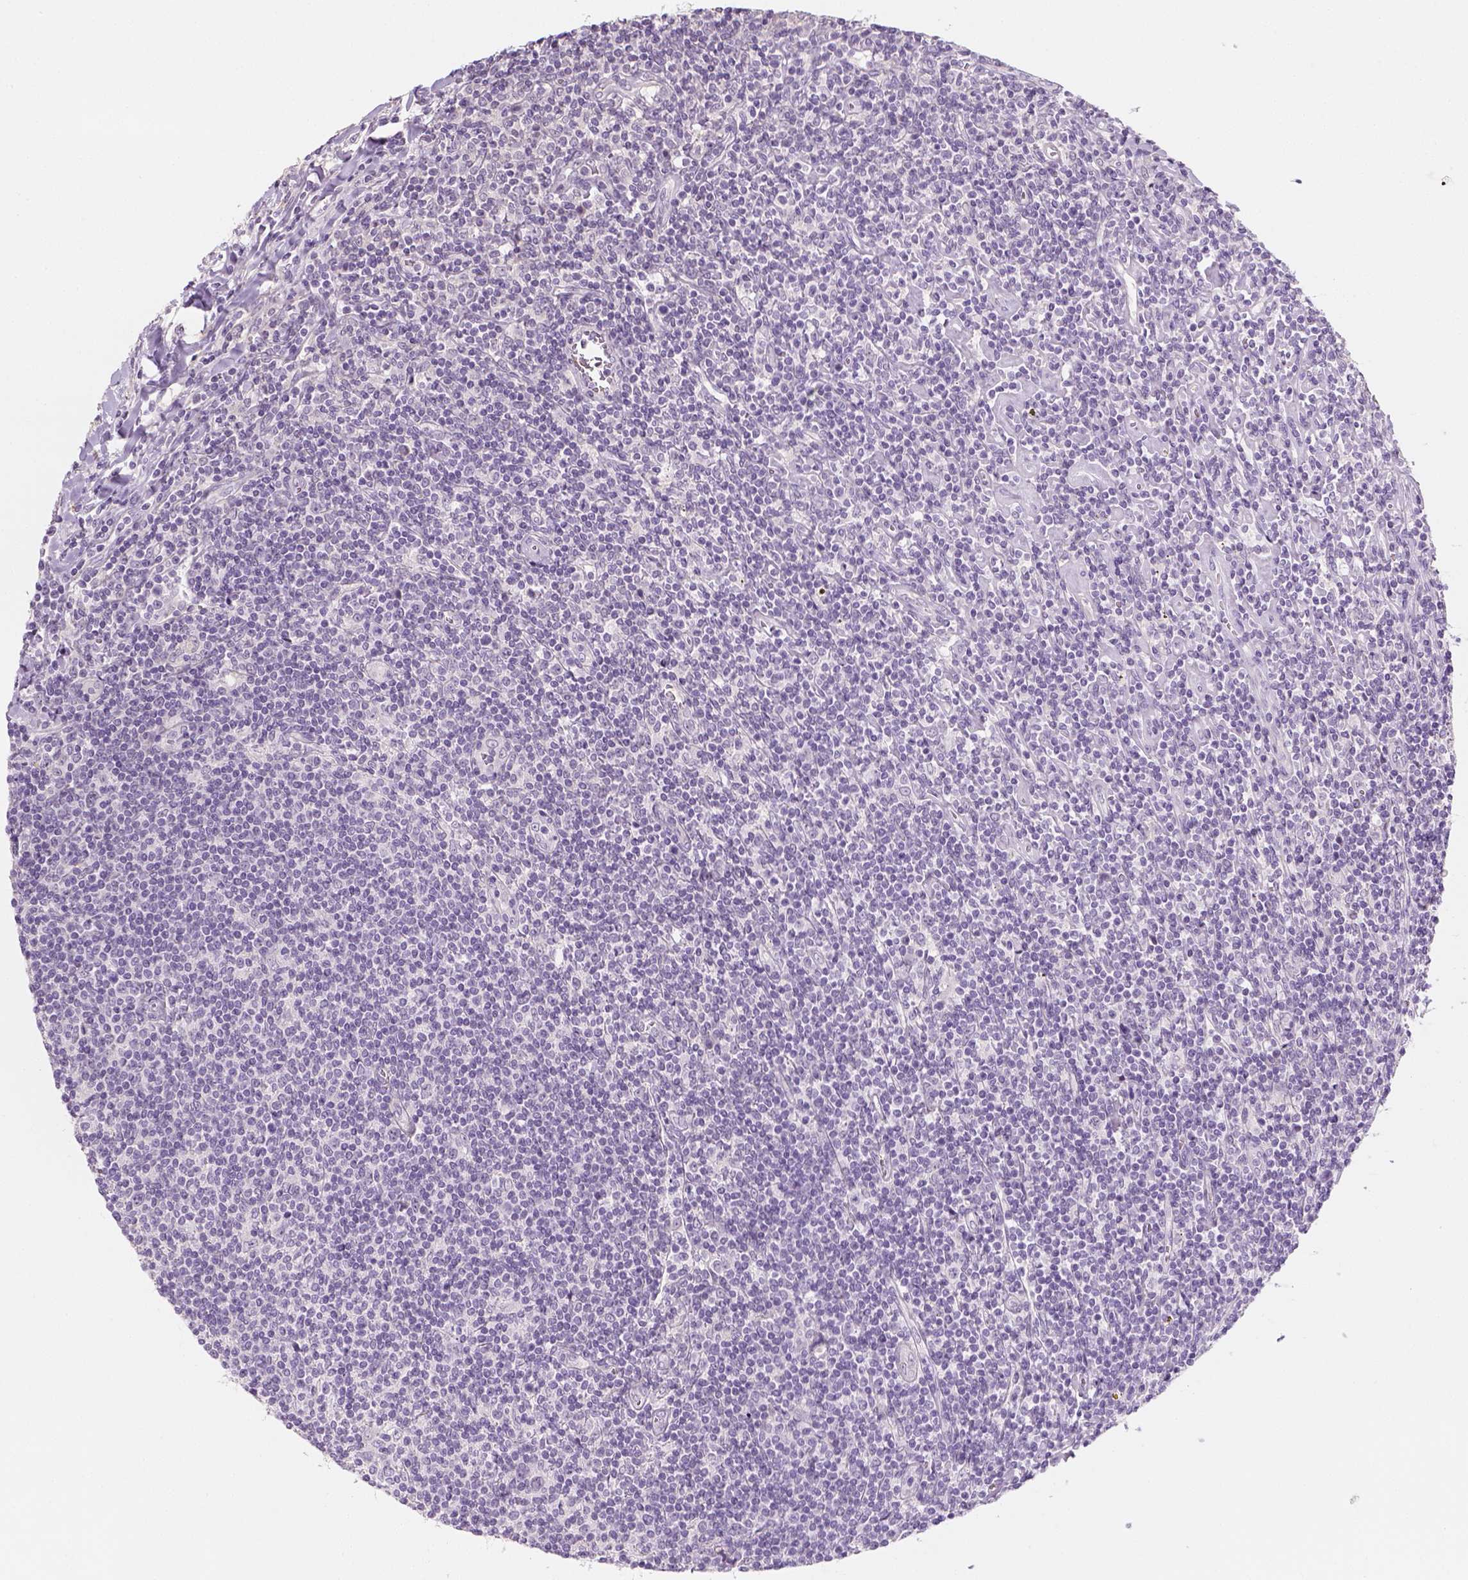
{"staining": {"intensity": "negative", "quantity": "none", "location": "none"}, "tissue": "lymphoma", "cell_type": "Tumor cells", "image_type": "cancer", "snomed": [{"axis": "morphology", "description": "Hodgkin's disease, NOS"}, {"axis": "topography", "description": "Lymph node"}], "caption": "This histopathology image is of Hodgkin's disease stained with immunohistochemistry (IHC) to label a protein in brown with the nuclei are counter-stained blue. There is no staining in tumor cells. The staining was performed using DAB to visualize the protein expression in brown, while the nuclei were stained in blue with hematoxylin (Magnification: 20x).", "gene": "FAM163B", "patient": {"sex": "male", "age": 40}}